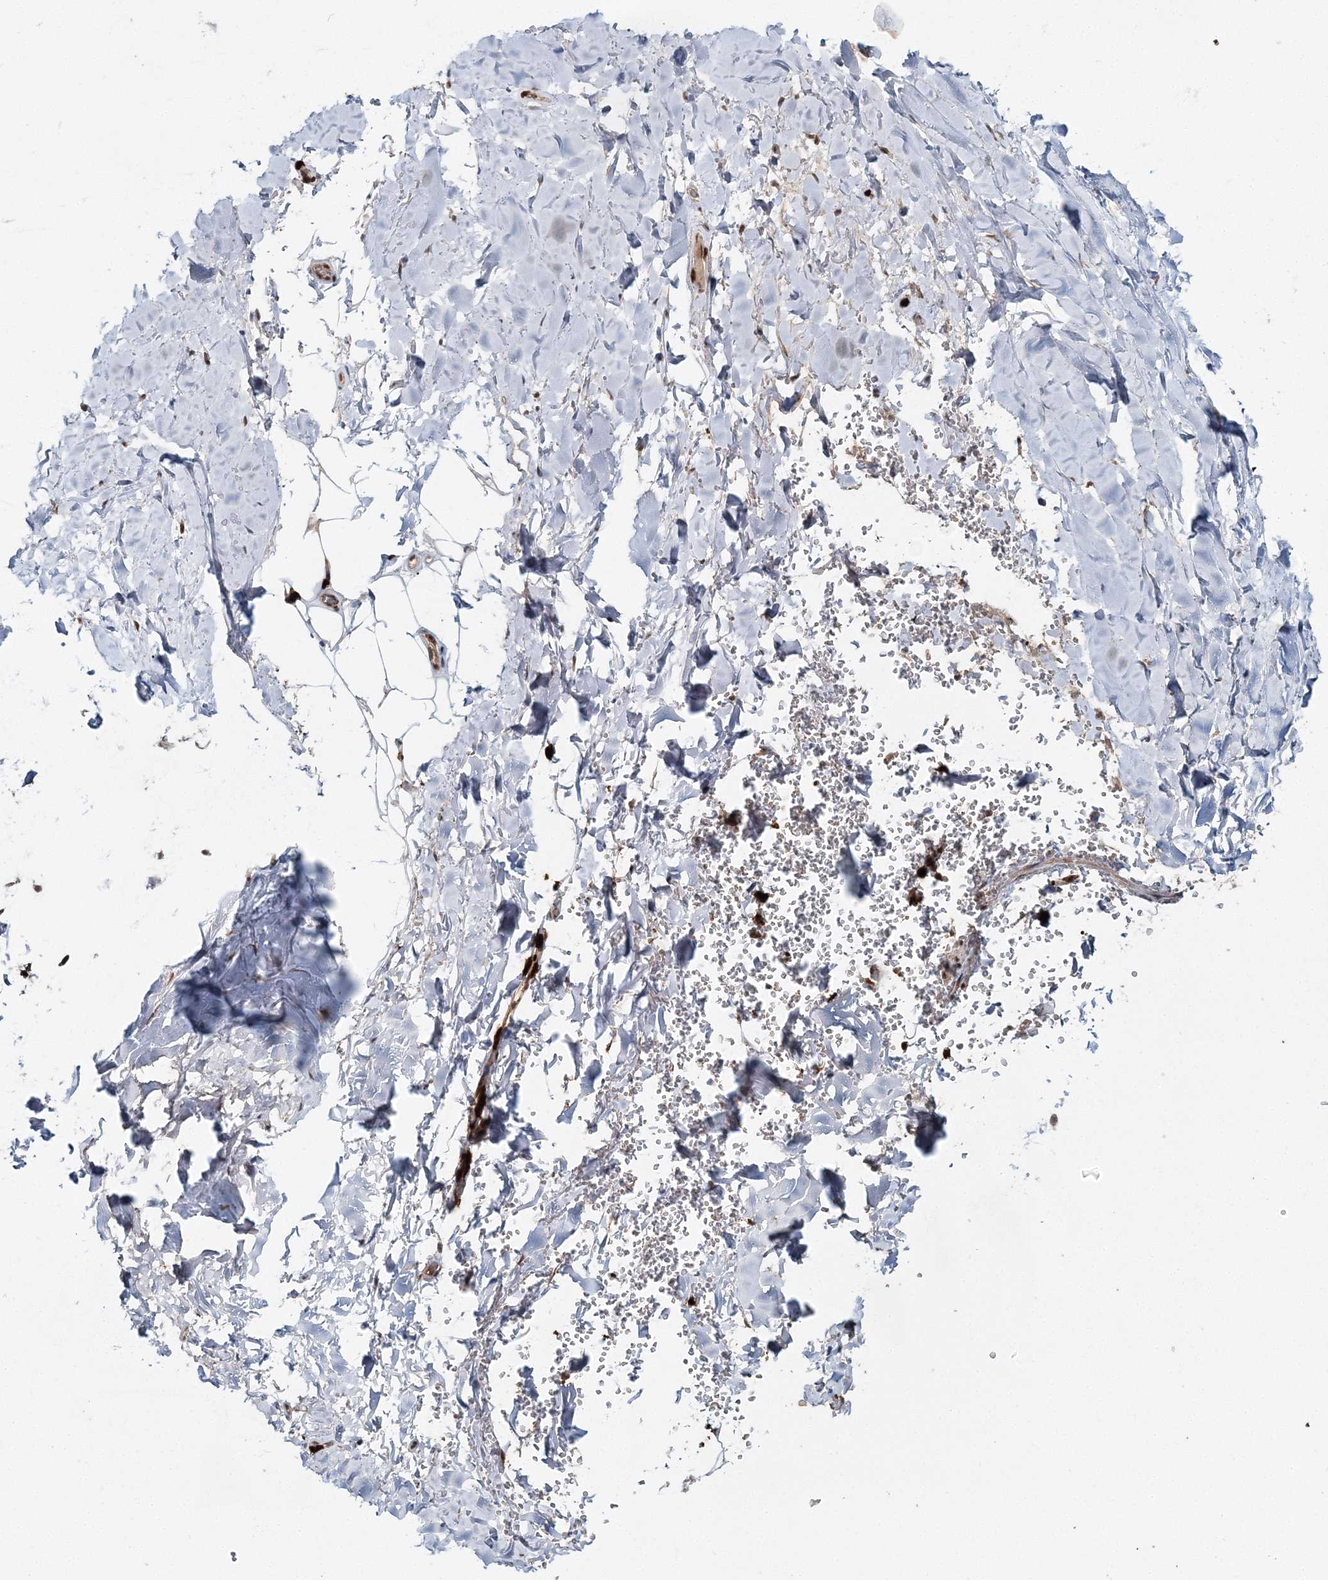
{"staining": {"intensity": "strong", "quantity": "25%-75%", "location": "nuclear"}, "tissue": "adipose tissue", "cell_type": "Adipocytes", "image_type": "normal", "snomed": [{"axis": "morphology", "description": "Normal tissue, NOS"}, {"axis": "topography", "description": "Cartilage tissue"}], "caption": "IHC (DAB) staining of normal human adipose tissue exhibits strong nuclear protein expression in approximately 25%-75% of adipocytes. The staining is performed using DAB (3,3'-diaminobenzidine) brown chromogen to label protein expression. The nuclei are counter-stained blue using hematoxylin.", "gene": "ENSG00000290315", "patient": {"sex": "female", "age": 63}}